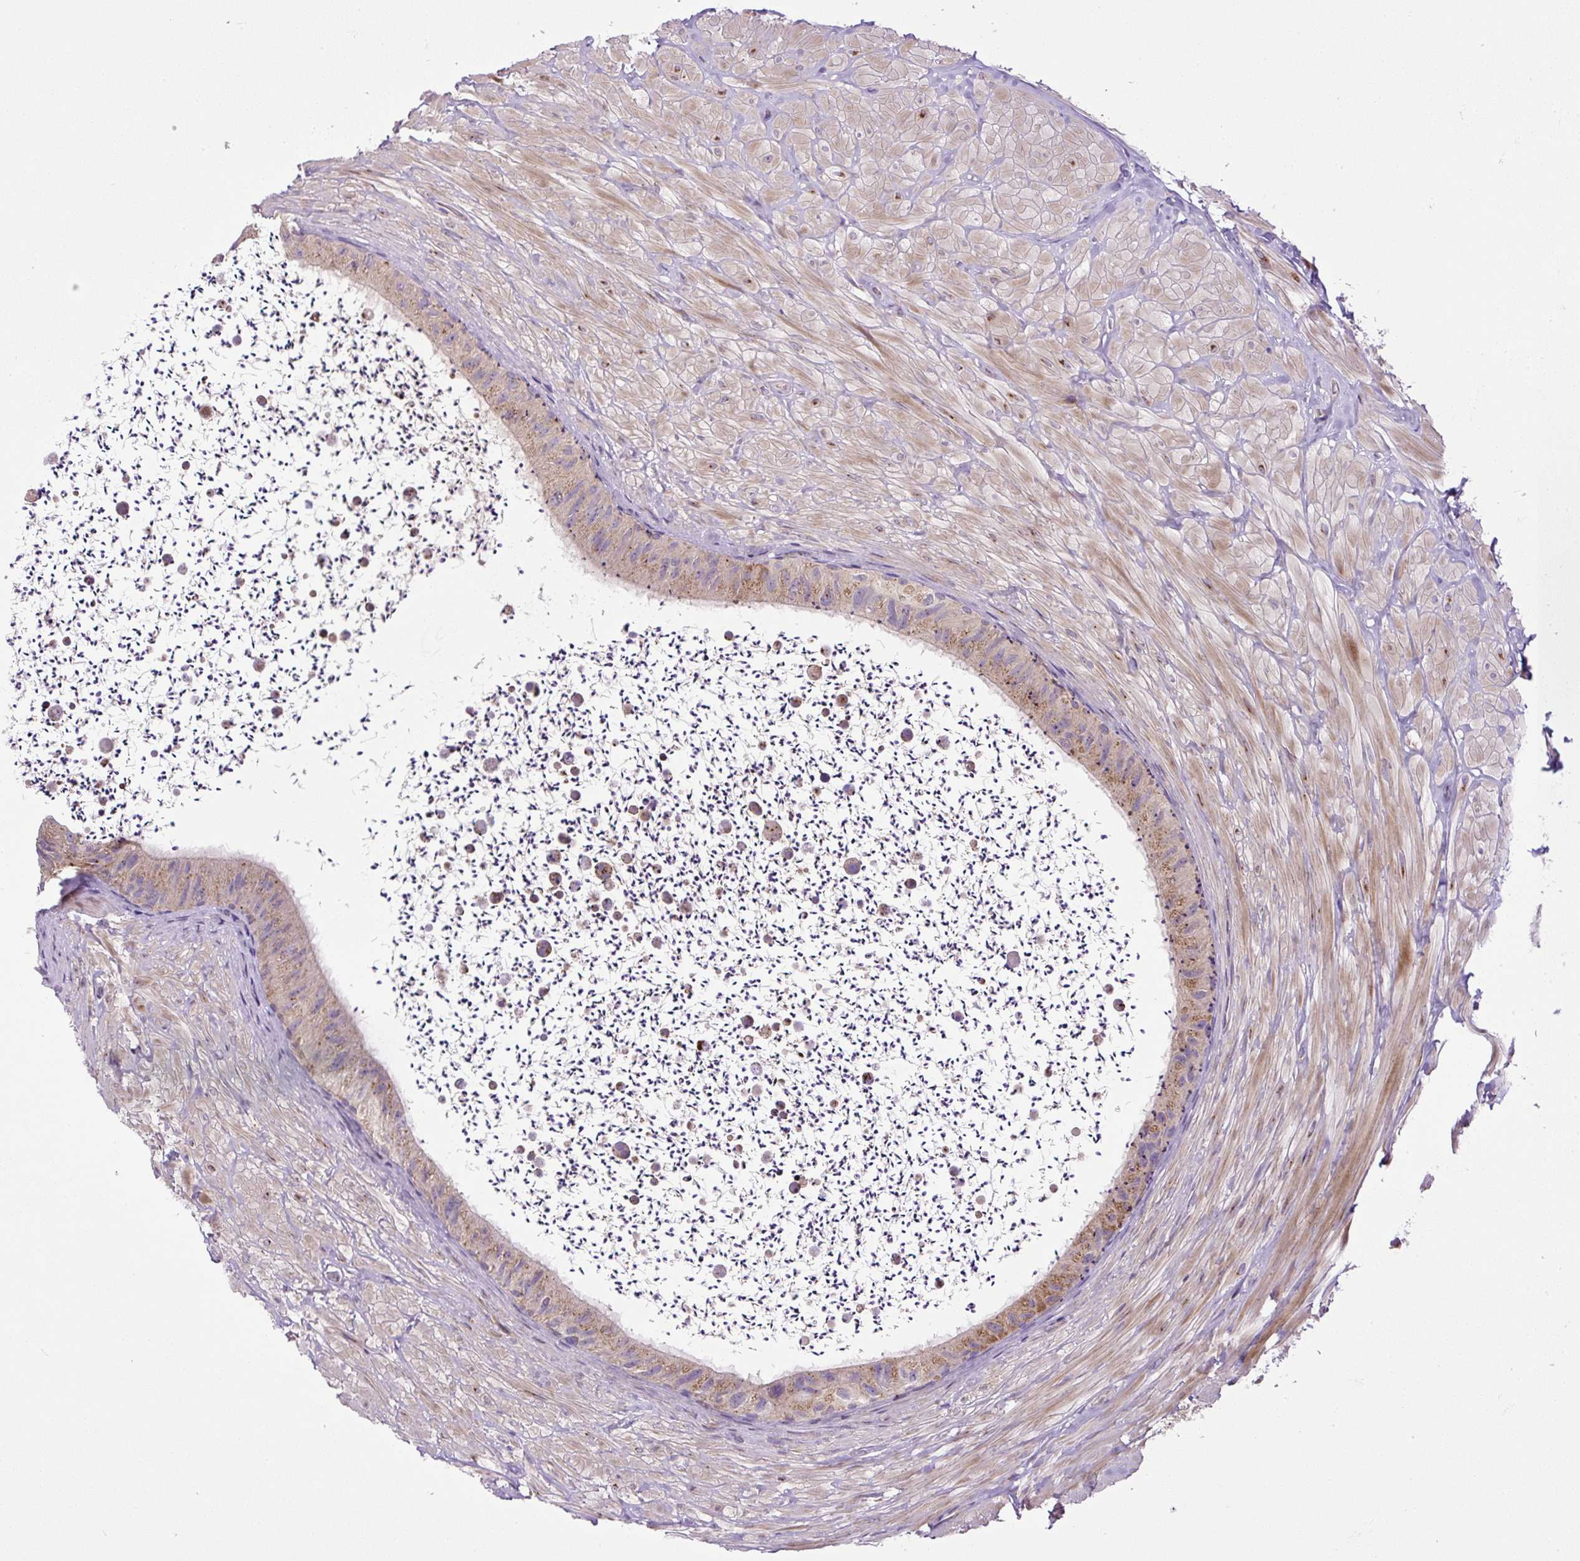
{"staining": {"intensity": "moderate", "quantity": "25%-75%", "location": "cytoplasmic/membranous"}, "tissue": "epididymis", "cell_type": "Glandular cells", "image_type": "normal", "snomed": [{"axis": "morphology", "description": "Normal tissue, NOS"}, {"axis": "topography", "description": "Epididymis"}, {"axis": "topography", "description": "Peripheral nerve tissue"}], "caption": "Protein expression analysis of benign epididymis displays moderate cytoplasmic/membranous staining in approximately 25%-75% of glandular cells.", "gene": "ZNF547", "patient": {"sex": "male", "age": 32}}